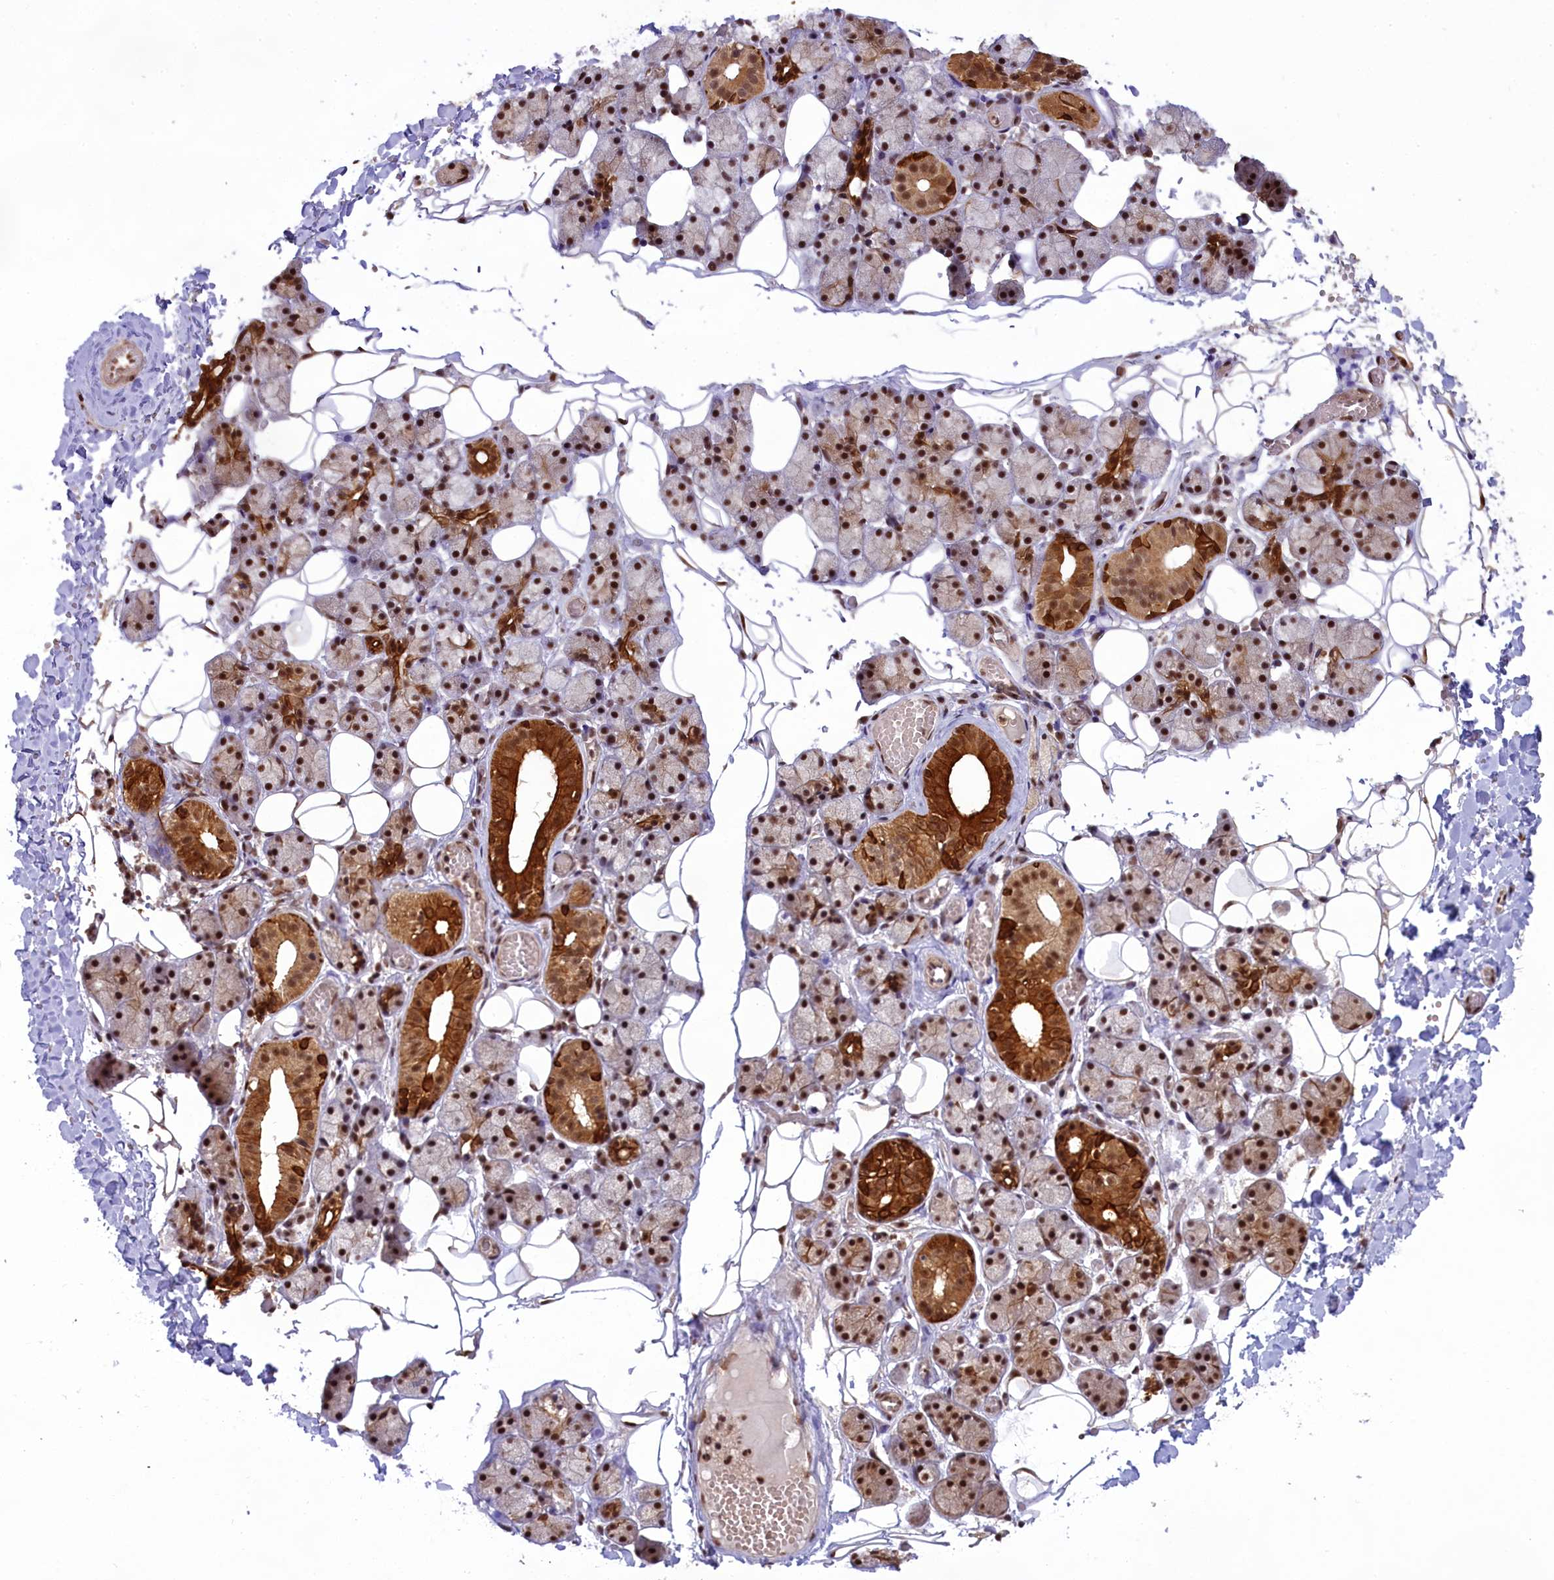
{"staining": {"intensity": "strong", "quantity": ">75%", "location": "cytoplasmic/membranous,nuclear"}, "tissue": "salivary gland", "cell_type": "Glandular cells", "image_type": "normal", "snomed": [{"axis": "morphology", "description": "Normal tissue, NOS"}, {"axis": "topography", "description": "Salivary gland"}], "caption": "The histopathology image exhibits staining of normal salivary gland, revealing strong cytoplasmic/membranous,nuclear protein expression (brown color) within glandular cells.", "gene": "CARD8", "patient": {"sex": "female", "age": 33}}